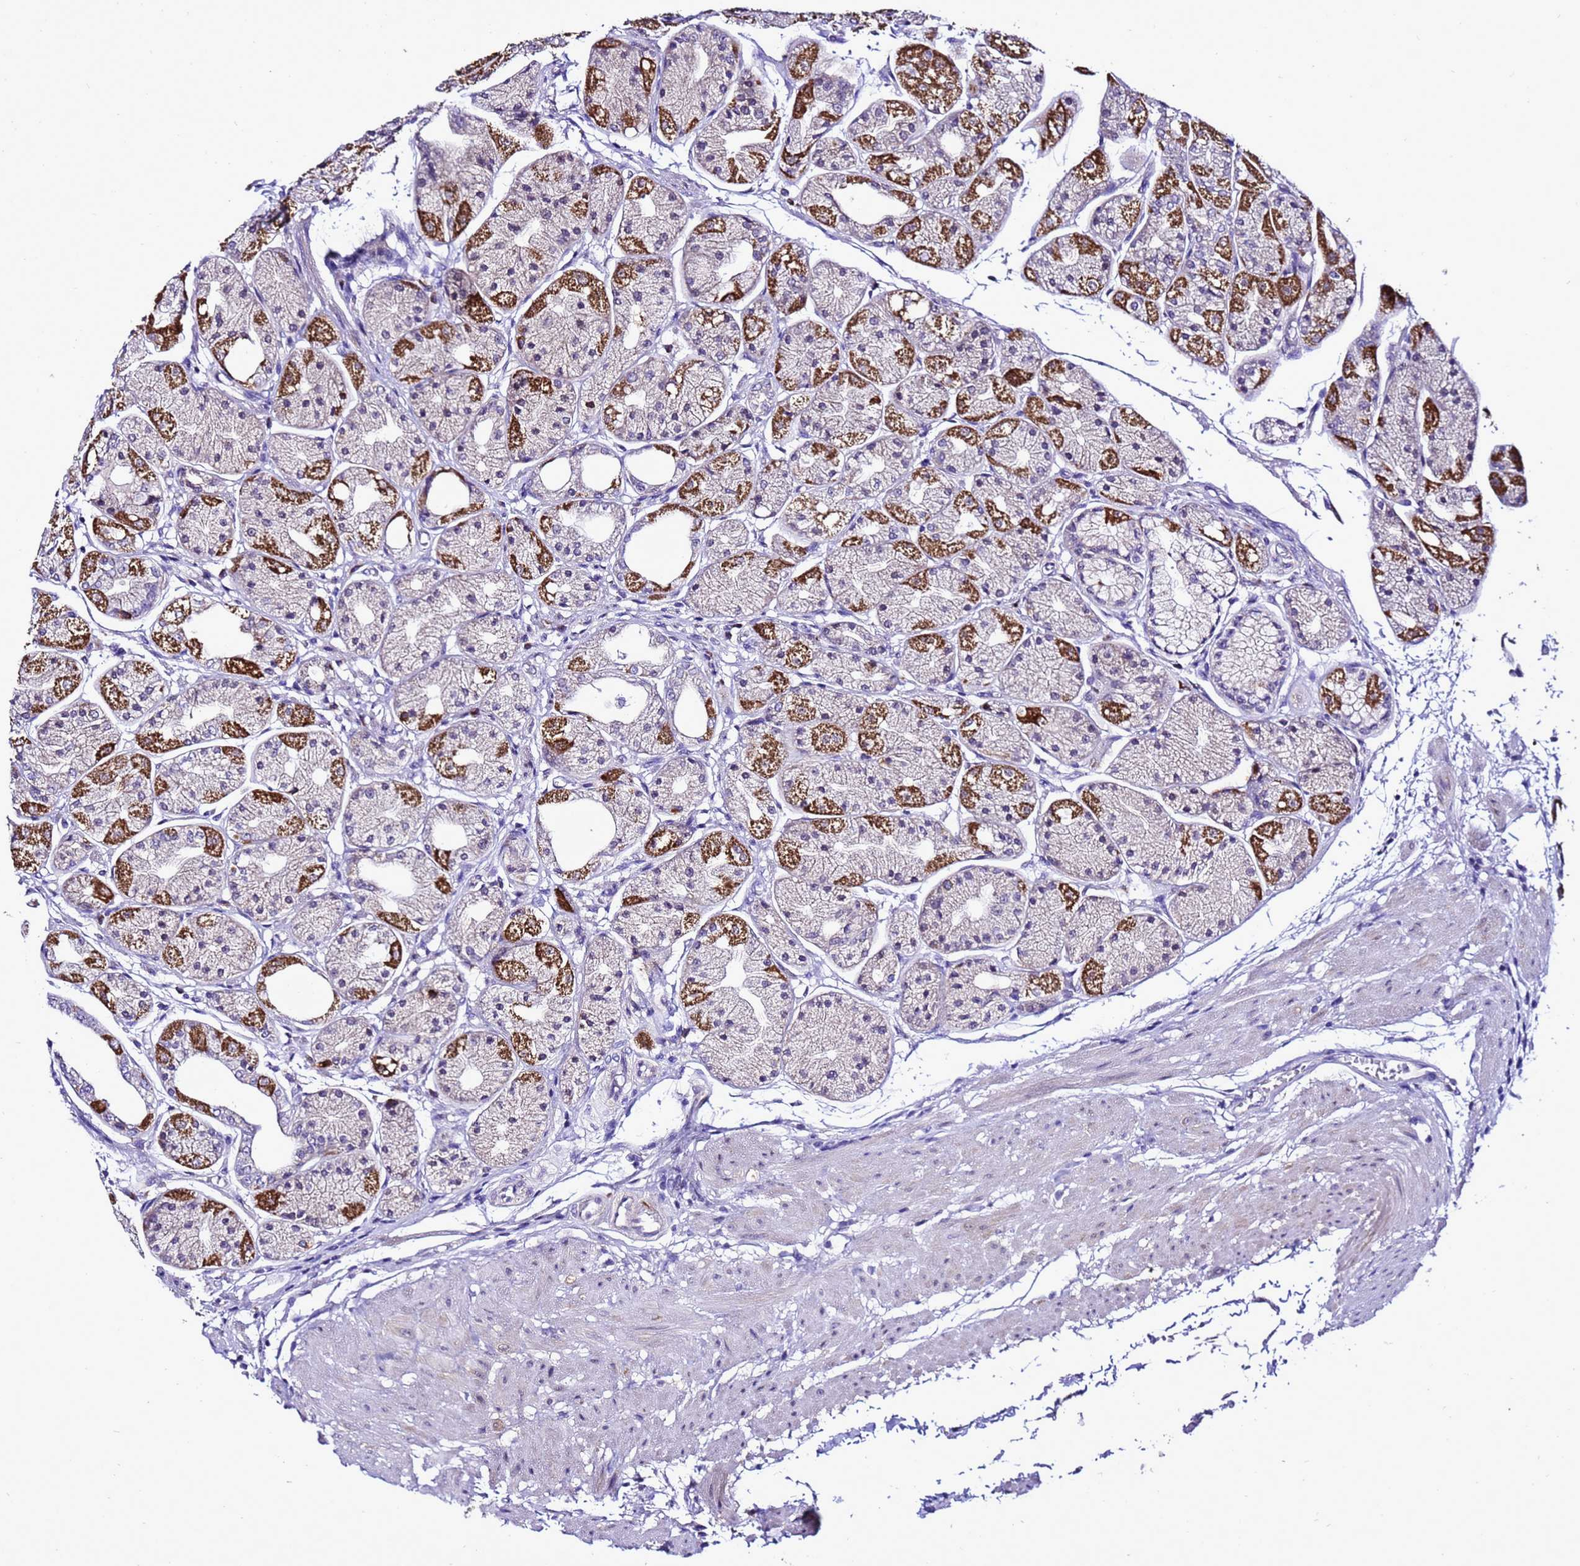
{"staining": {"intensity": "strong", "quantity": "25%-75%", "location": "cytoplasmic/membranous"}, "tissue": "stomach", "cell_type": "Glandular cells", "image_type": "normal", "snomed": [{"axis": "morphology", "description": "Normal tissue, NOS"}, {"axis": "topography", "description": "Stomach, upper"}], "caption": "A high amount of strong cytoplasmic/membranous staining is appreciated in approximately 25%-75% of glandular cells in normal stomach. Using DAB (3,3'-diaminobenzidine) (brown) and hematoxylin (blue) stains, captured at high magnification using brightfield microscopy.", "gene": "DPH6", "patient": {"sex": "male", "age": 72}}